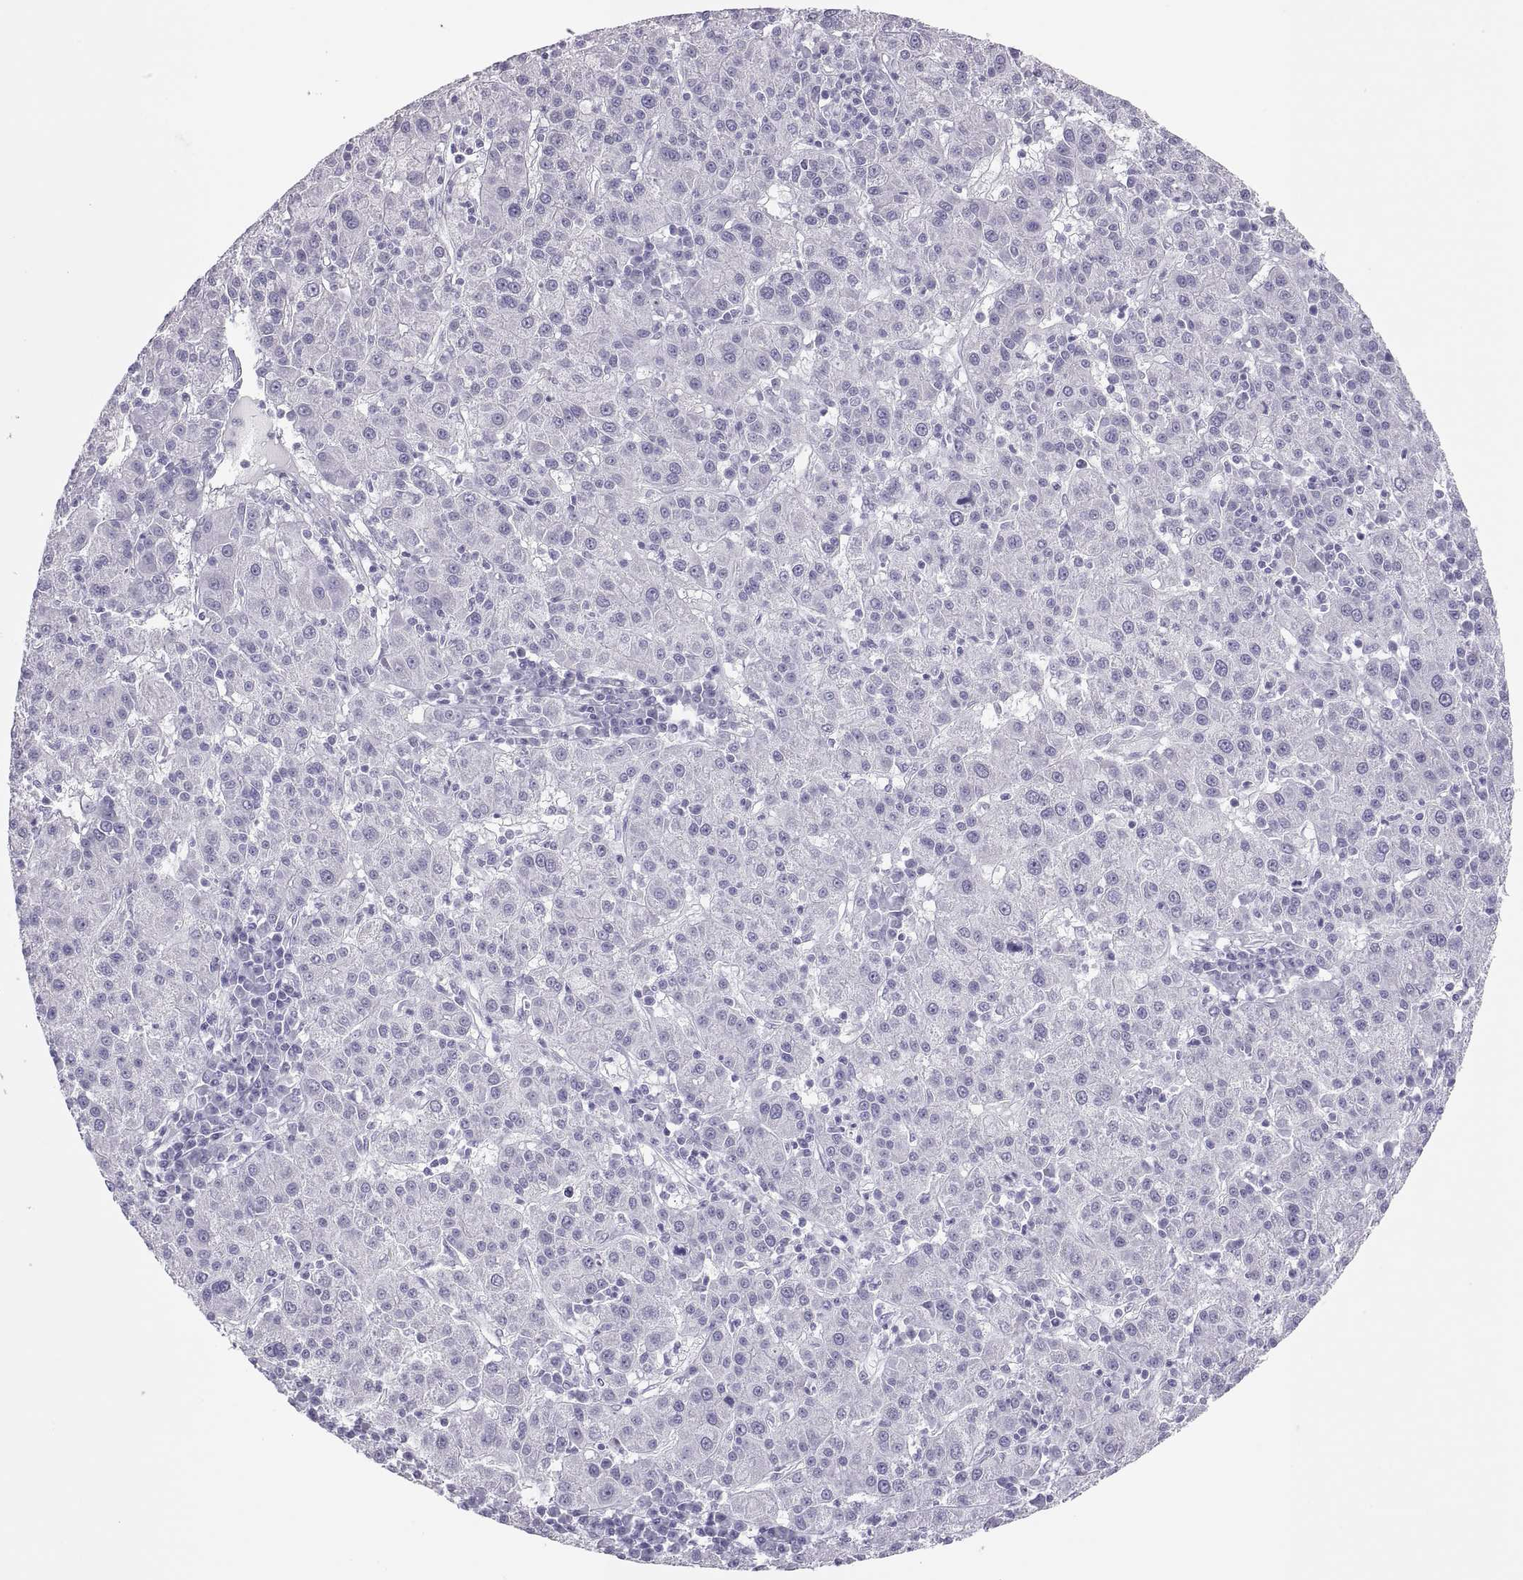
{"staining": {"intensity": "negative", "quantity": "none", "location": "none"}, "tissue": "liver cancer", "cell_type": "Tumor cells", "image_type": "cancer", "snomed": [{"axis": "morphology", "description": "Carcinoma, Hepatocellular, NOS"}, {"axis": "topography", "description": "Liver"}], "caption": "Immunohistochemistry (IHC) micrograph of neoplastic tissue: human liver hepatocellular carcinoma stained with DAB exhibits no significant protein expression in tumor cells.", "gene": "SEMG1", "patient": {"sex": "female", "age": 60}}